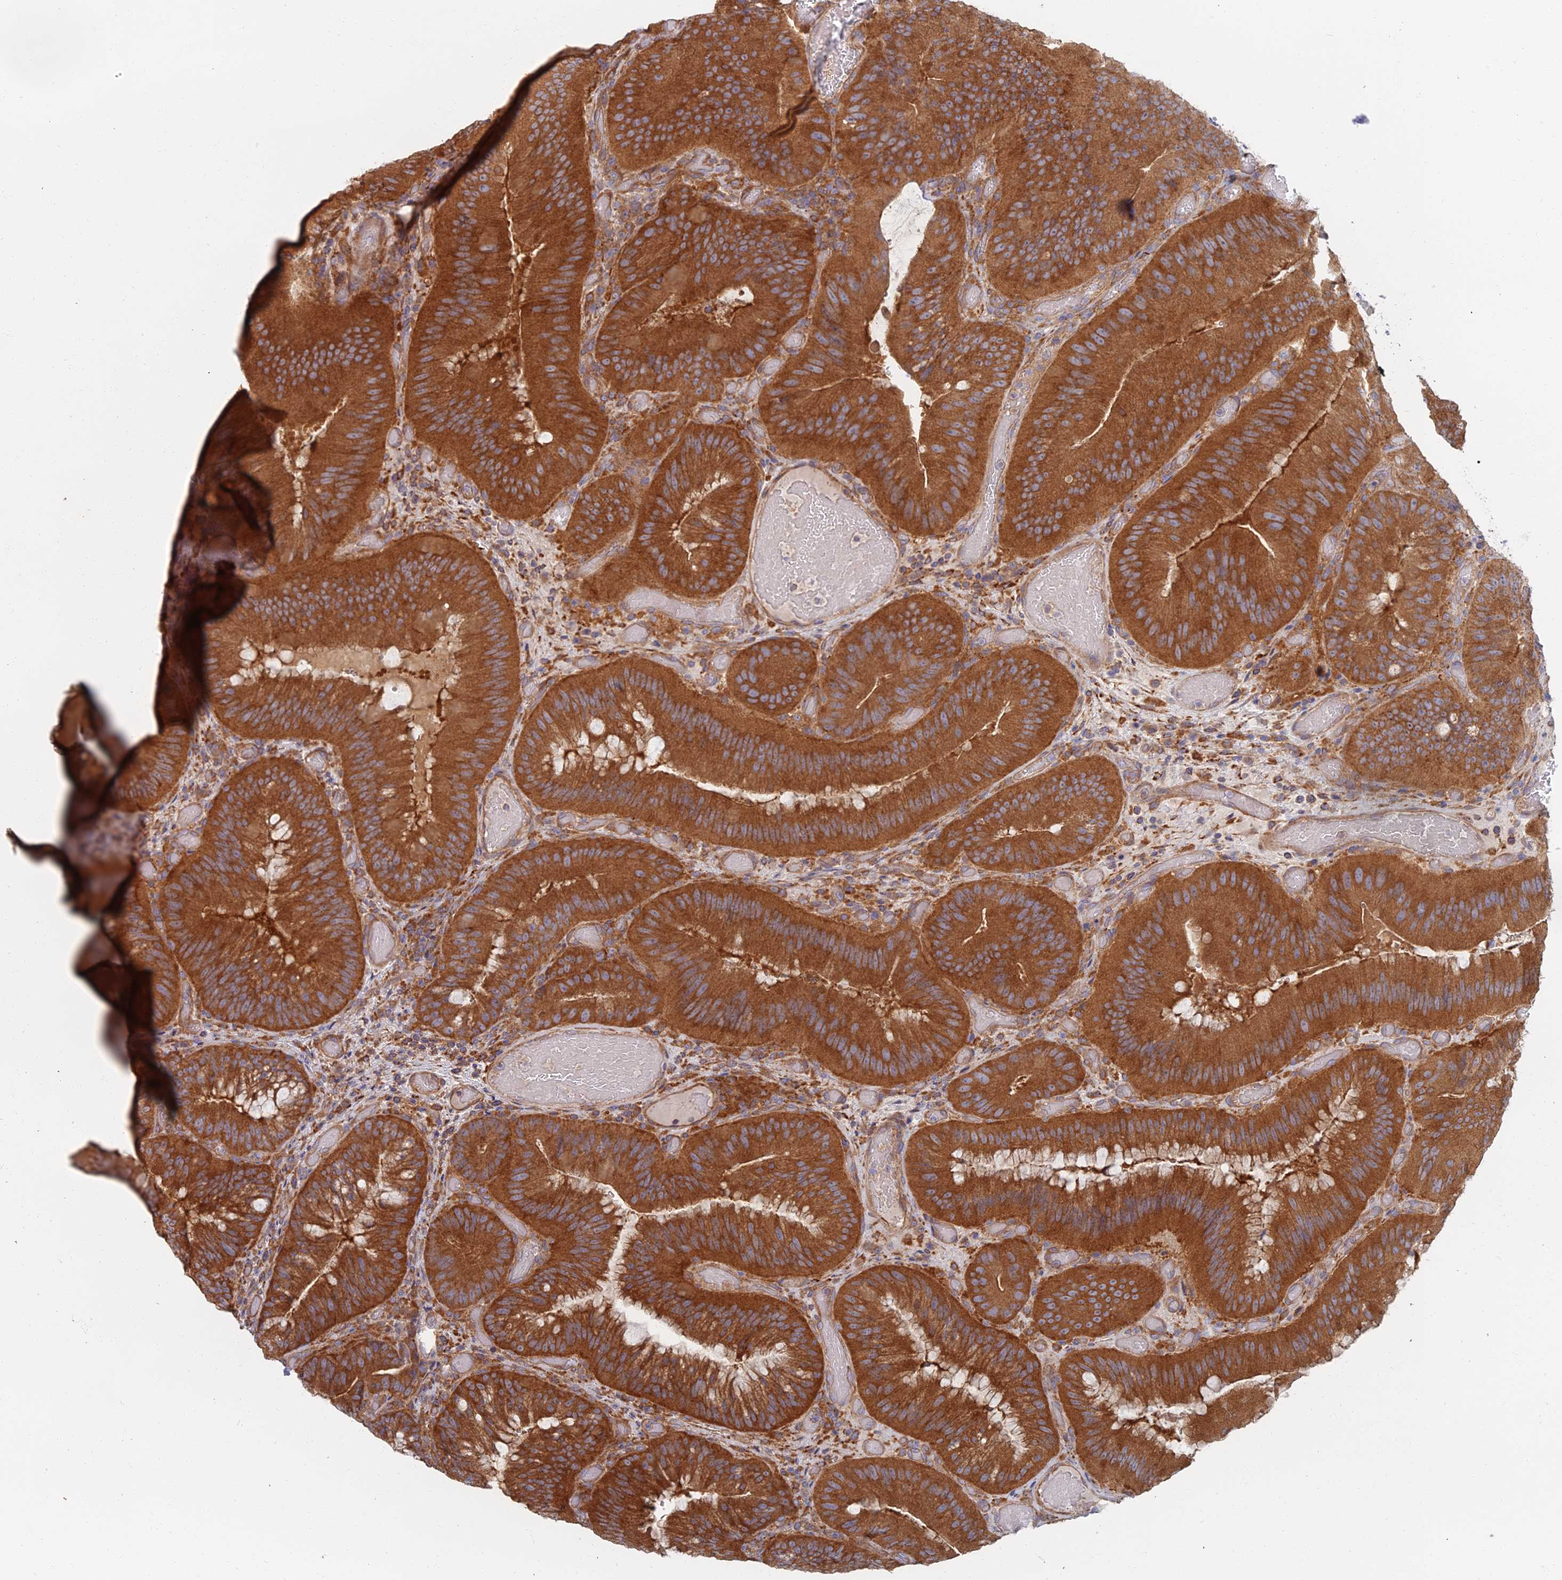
{"staining": {"intensity": "strong", "quantity": ">75%", "location": "cytoplasmic/membranous"}, "tissue": "colorectal cancer", "cell_type": "Tumor cells", "image_type": "cancer", "snomed": [{"axis": "morphology", "description": "Adenocarcinoma, NOS"}, {"axis": "topography", "description": "Colon"}], "caption": "Strong cytoplasmic/membranous protein expression is present in approximately >75% of tumor cells in adenocarcinoma (colorectal). (DAB (3,3'-diaminobenzidine) = brown stain, brightfield microscopy at high magnification).", "gene": "RBSN", "patient": {"sex": "female", "age": 43}}